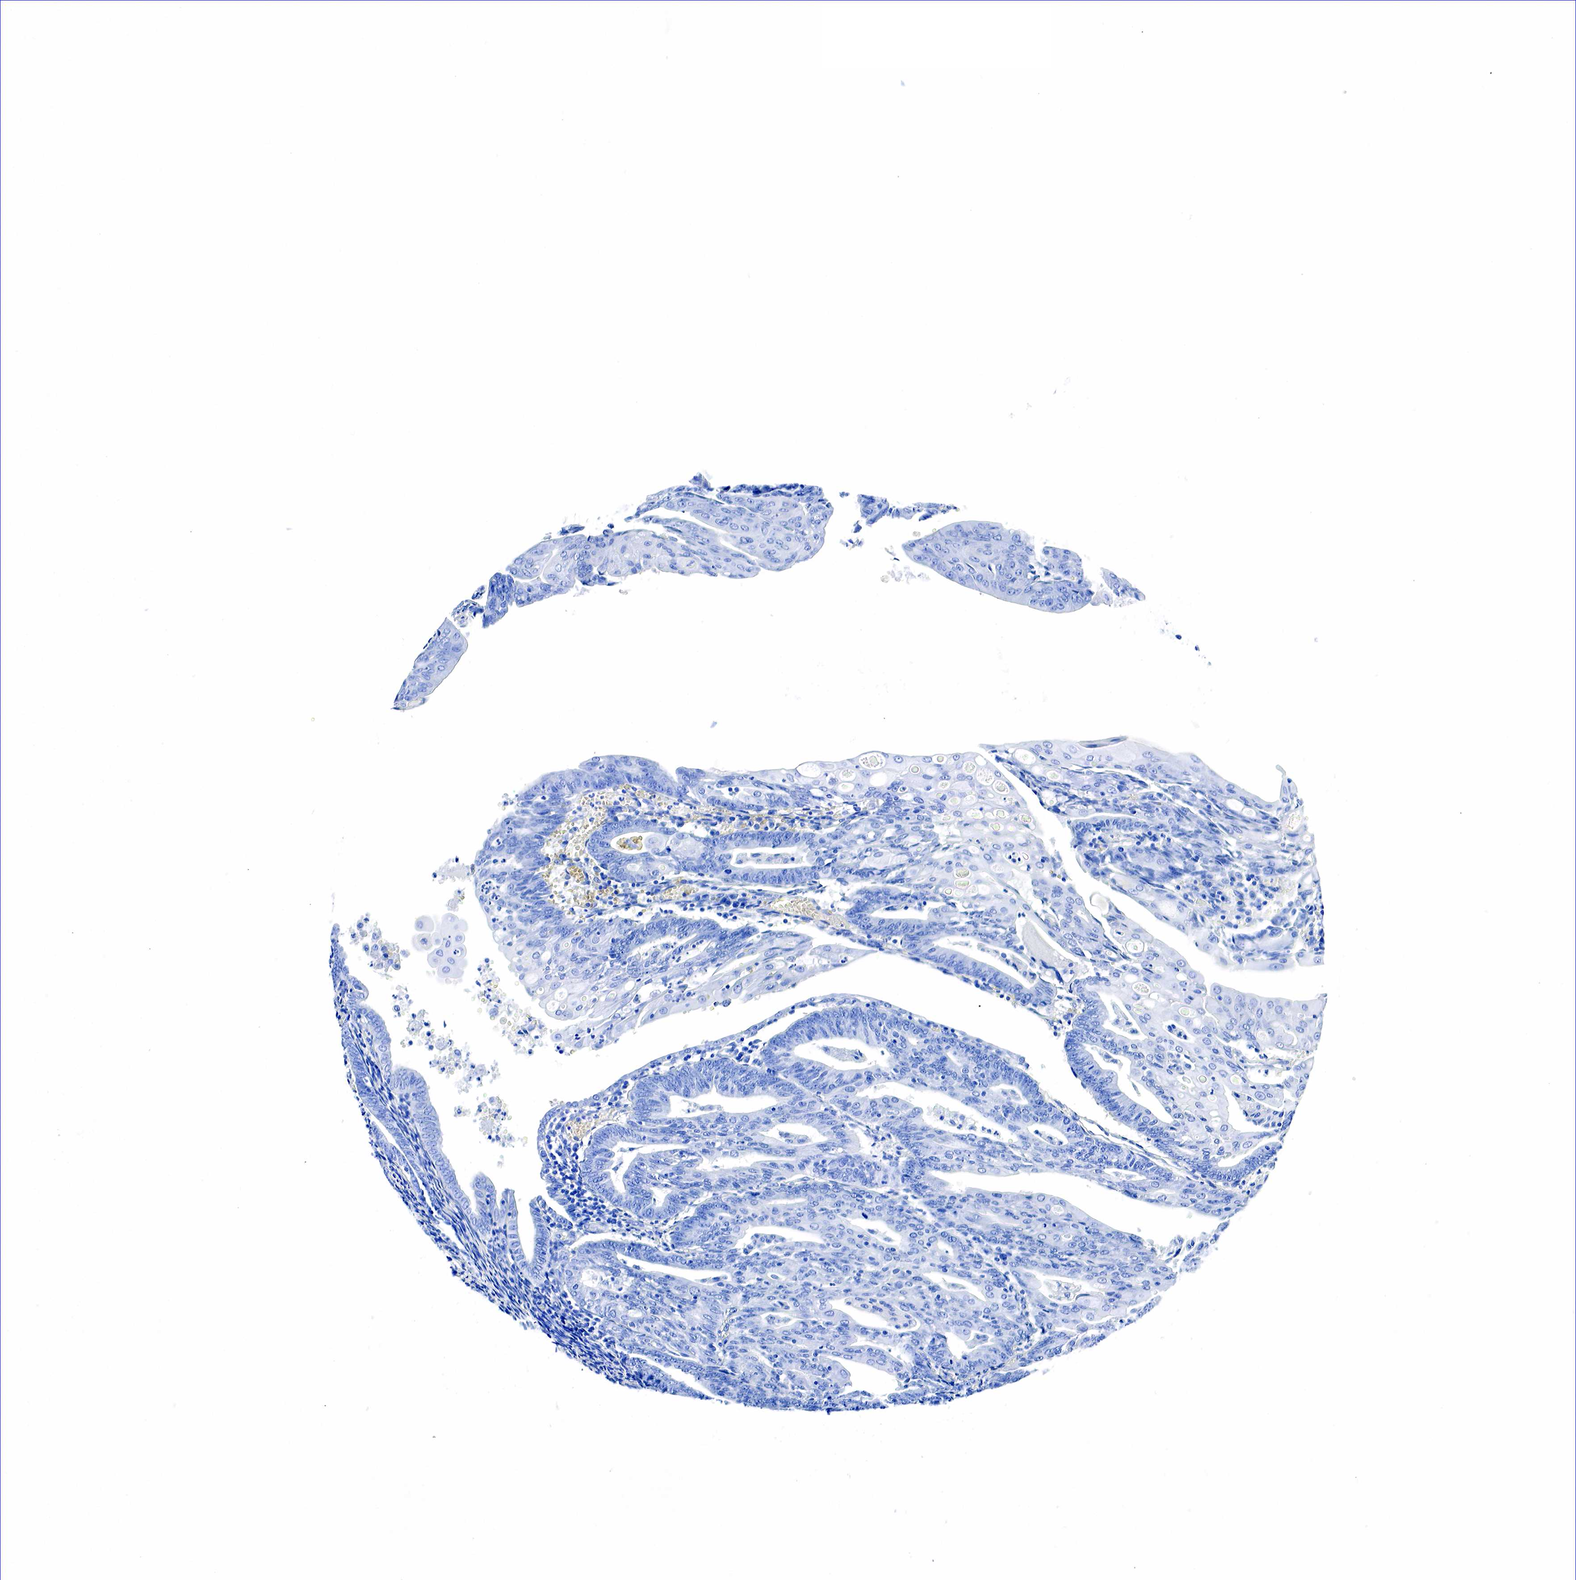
{"staining": {"intensity": "negative", "quantity": "none", "location": "none"}, "tissue": "endometrial cancer", "cell_type": "Tumor cells", "image_type": "cancer", "snomed": [{"axis": "morphology", "description": "Adenocarcinoma, NOS"}, {"axis": "topography", "description": "Endometrium"}], "caption": "The immunohistochemistry (IHC) photomicrograph has no significant positivity in tumor cells of endometrial adenocarcinoma tissue.", "gene": "ACP3", "patient": {"sex": "female", "age": 56}}